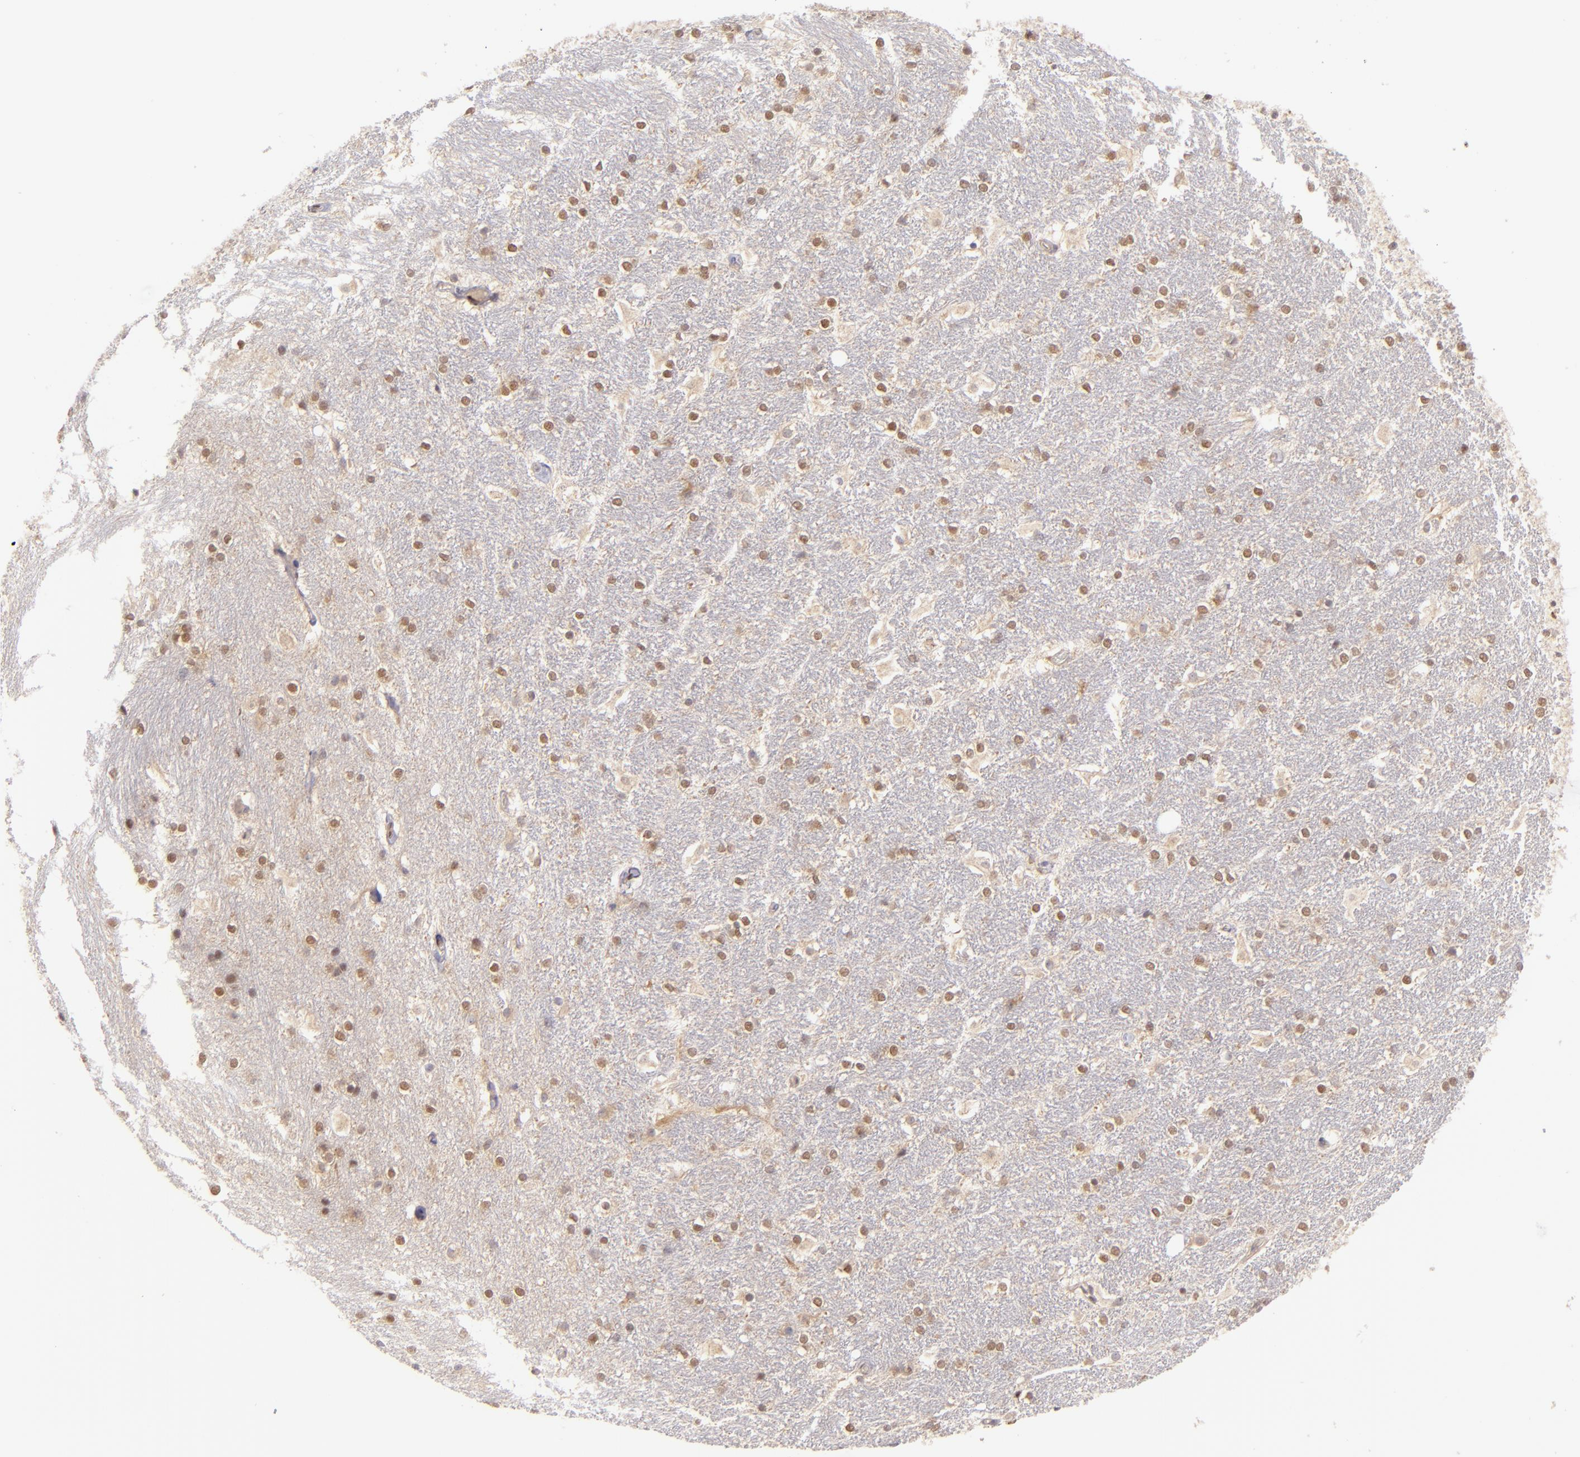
{"staining": {"intensity": "weak", "quantity": "<25%", "location": "cytoplasmic/membranous"}, "tissue": "hippocampus", "cell_type": "Glial cells", "image_type": "normal", "snomed": [{"axis": "morphology", "description": "Normal tissue, NOS"}, {"axis": "topography", "description": "Hippocampus"}], "caption": "IHC photomicrograph of unremarkable hippocampus: human hippocampus stained with DAB shows no significant protein expression in glial cells.", "gene": "PTPN13", "patient": {"sex": "female", "age": 19}}